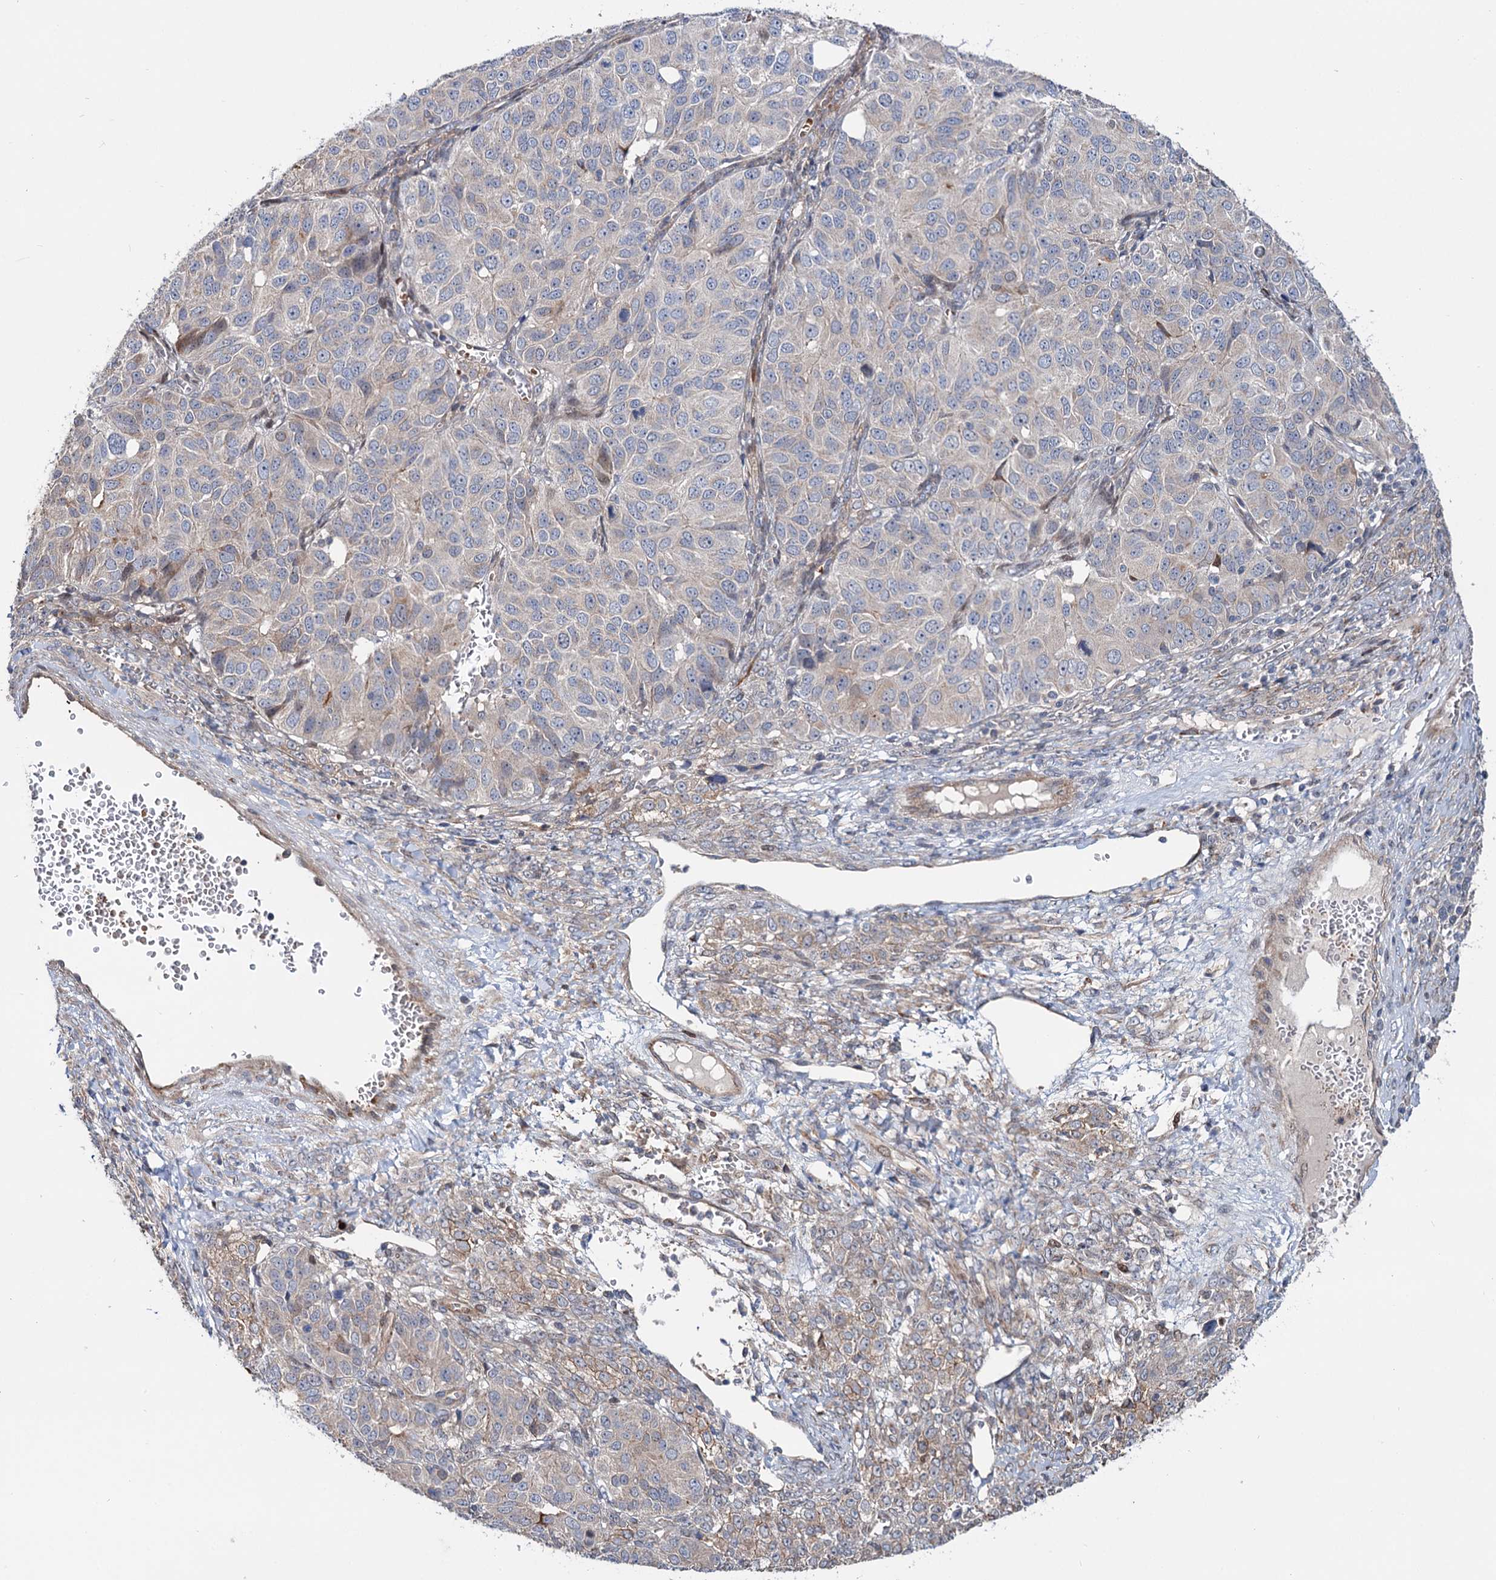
{"staining": {"intensity": "weak", "quantity": "<25%", "location": "cytoplasmic/membranous"}, "tissue": "ovarian cancer", "cell_type": "Tumor cells", "image_type": "cancer", "snomed": [{"axis": "morphology", "description": "Carcinoma, endometroid"}, {"axis": "topography", "description": "Ovary"}], "caption": "DAB (3,3'-diaminobenzidine) immunohistochemical staining of human ovarian cancer (endometroid carcinoma) demonstrates no significant staining in tumor cells. (DAB immunohistochemistry (IHC), high magnification).", "gene": "PTDSS2", "patient": {"sex": "female", "age": 51}}